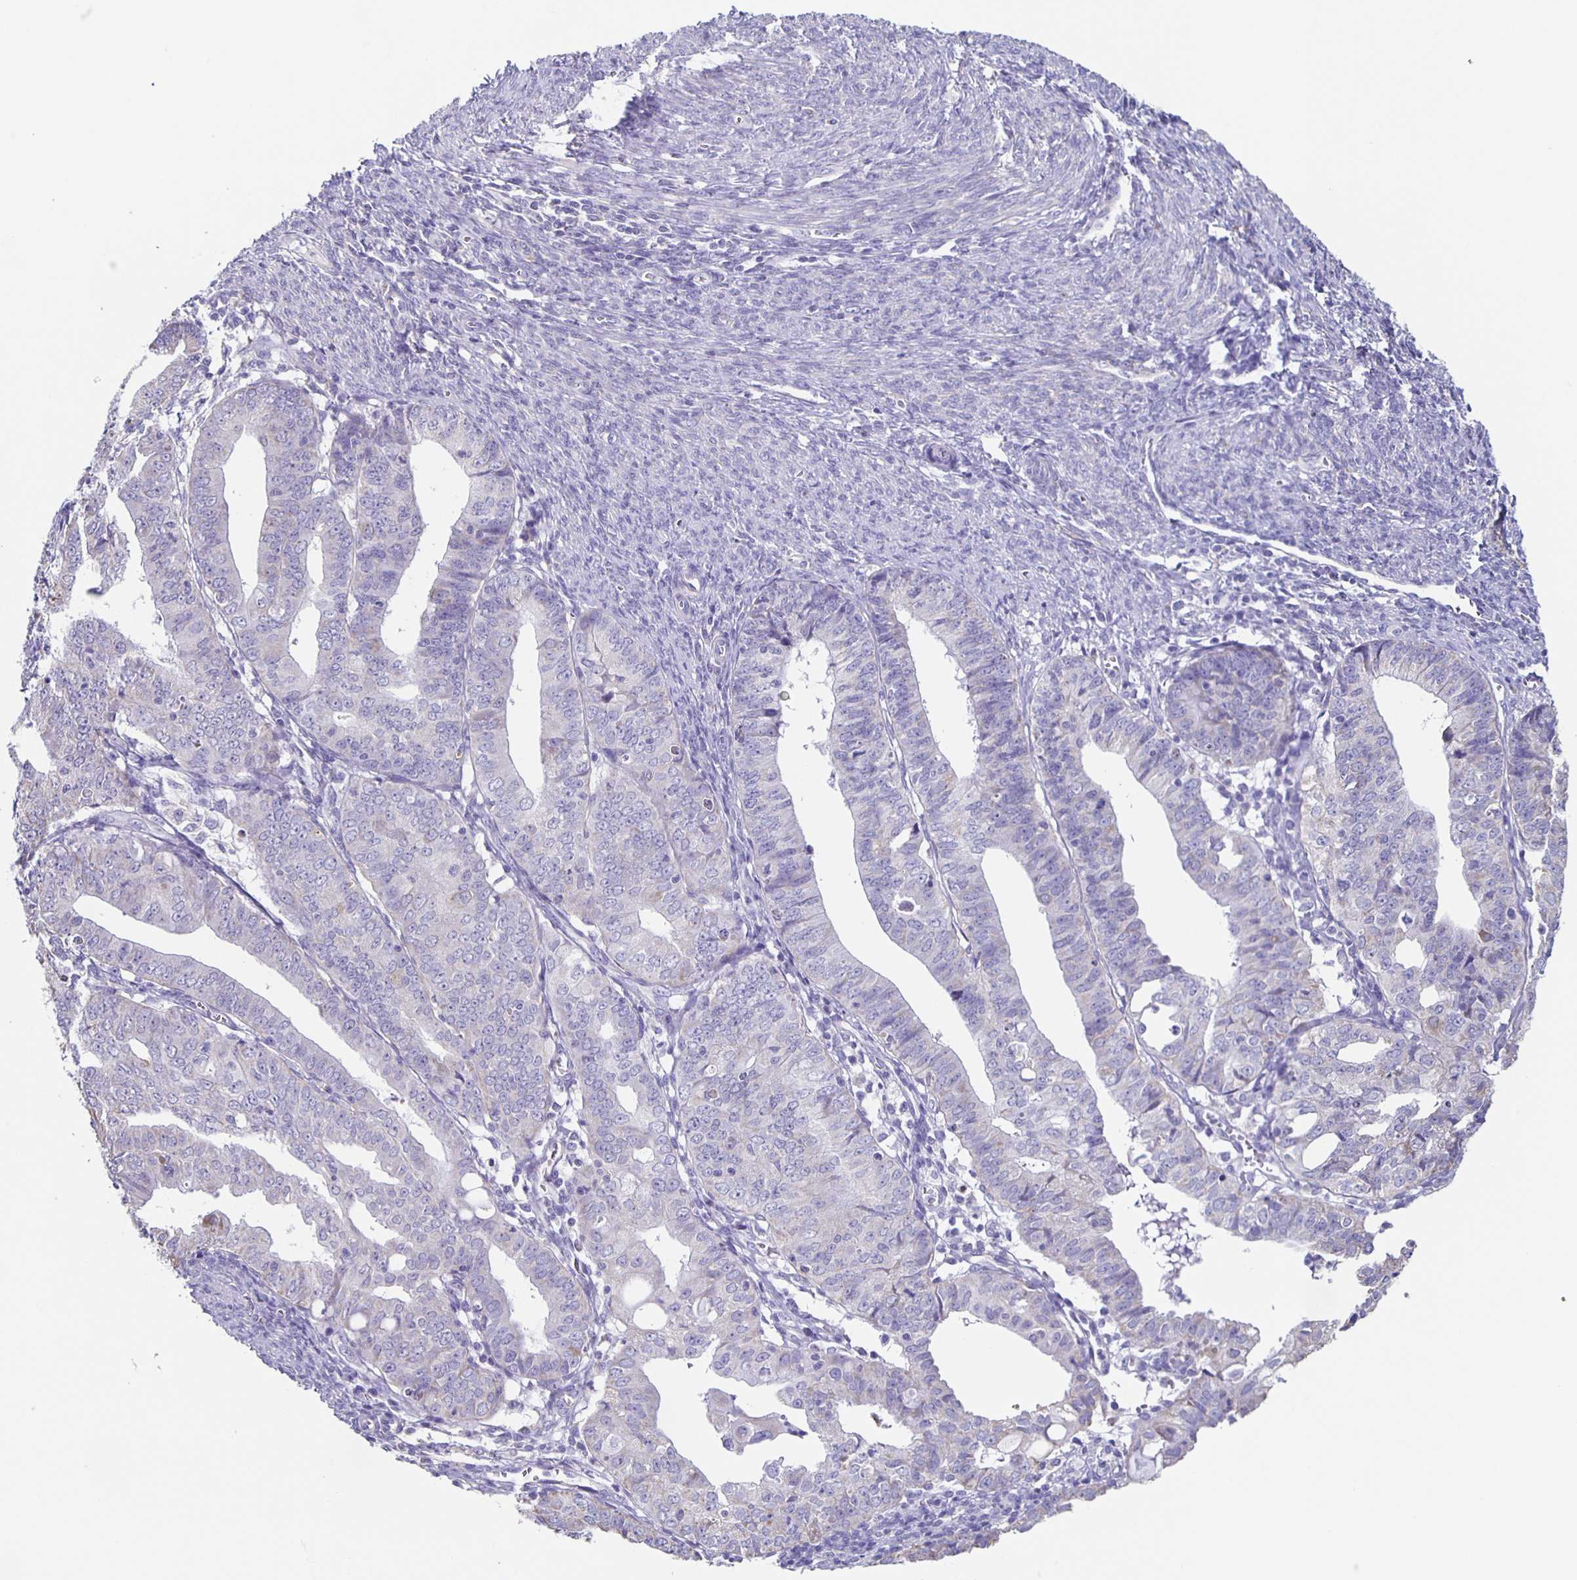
{"staining": {"intensity": "negative", "quantity": "none", "location": "none"}, "tissue": "endometrial cancer", "cell_type": "Tumor cells", "image_type": "cancer", "snomed": [{"axis": "morphology", "description": "Adenocarcinoma, NOS"}, {"axis": "topography", "description": "Endometrium"}], "caption": "A micrograph of endometrial adenocarcinoma stained for a protein reveals no brown staining in tumor cells. (DAB (3,3'-diaminobenzidine) IHC, high magnification).", "gene": "TPPP", "patient": {"sex": "female", "age": 56}}